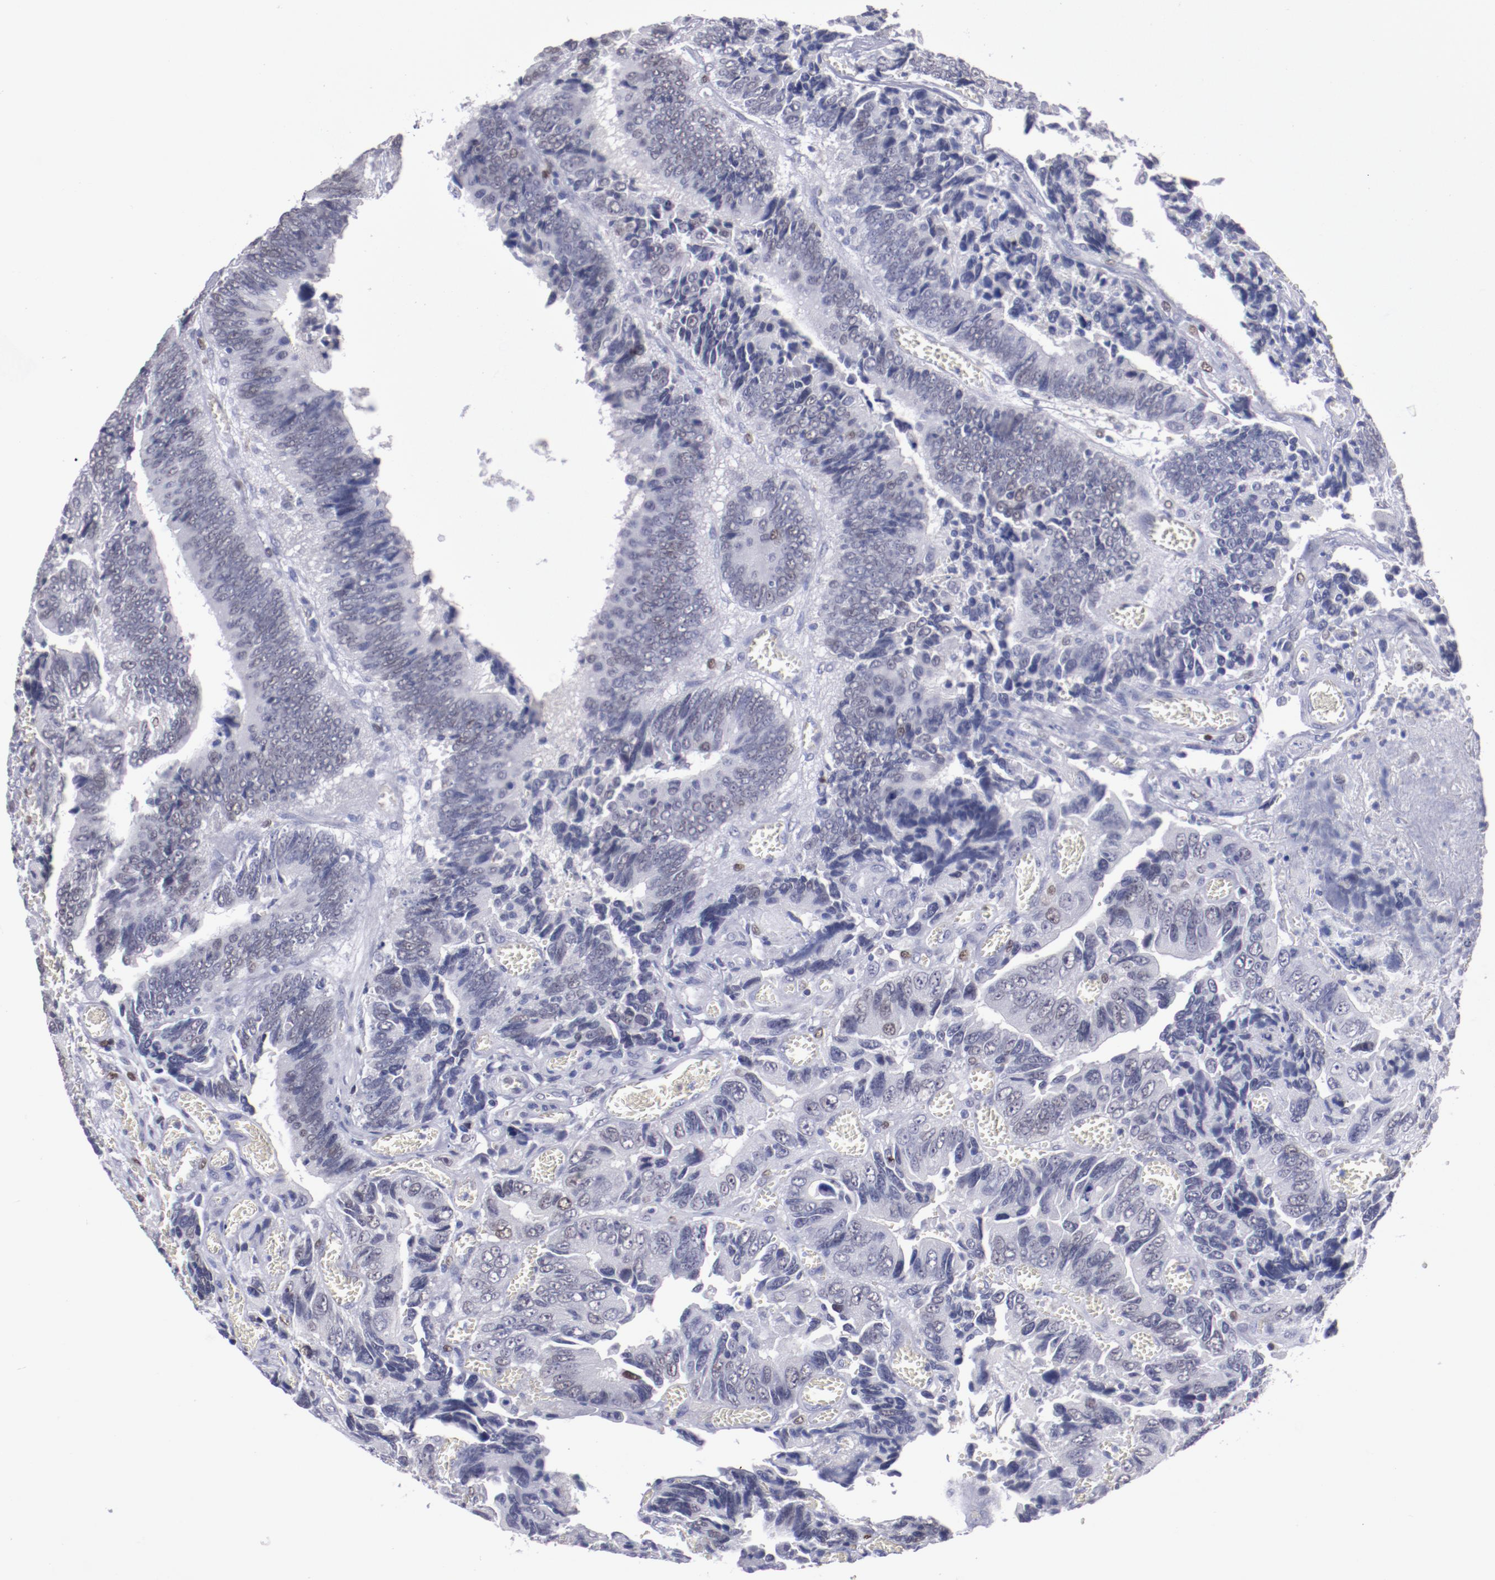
{"staining": {"intensity": "weak", "quantity": "<25%", "location": "nuclear"}, "tissue": "colorectal cancer", "cell_type": "Tumor cells", "image_type": "cancer", "snomed": [{"axis": "morphology", "description": "Adenocarcinoma, NOS"}, {"axis": "topography", "description": "Colon"}], "caption": "This is a photomicrograph of IHC staining of colorectal cancer, which shows no positivity in tumor cells.", "gene": "IRF8", "patient": {"sex": "male", "age": 72}}